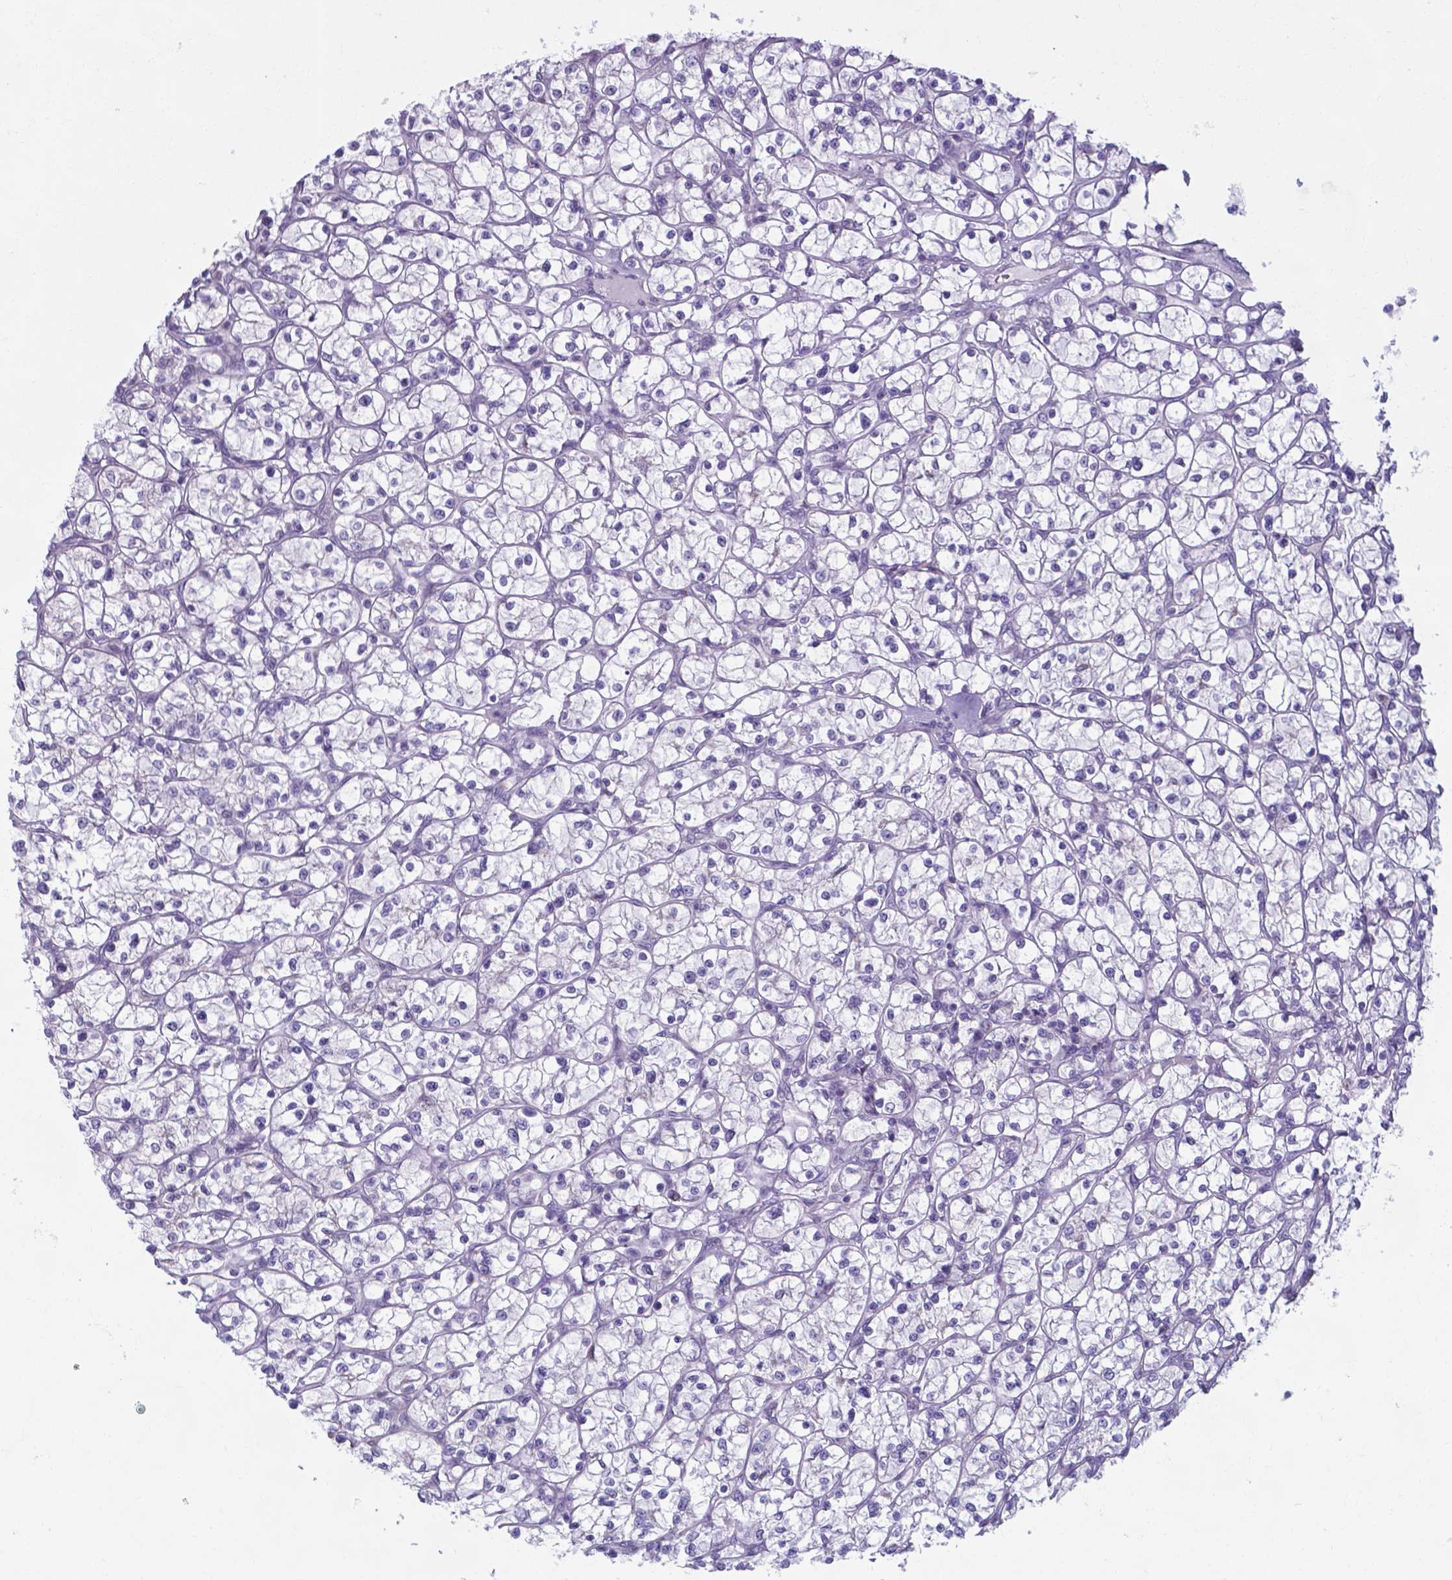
{"staining": {"intensity": "negative", "quantity": "none", "location": "none"}, "tissue": "renal cancer", "cell_type": "Tumor cells", "image_type": "cancer", "snomed": [{"axis": "morphology", "description": "Adenocarcinoma, NOS"}, {"axis": "topography", "description": "Kidney"}], "caption": "Tumor cells are negative for brown protein staining in renal cancer.", "gene": "AP5B1", "patient": {"sex": "female", "age": 64}}